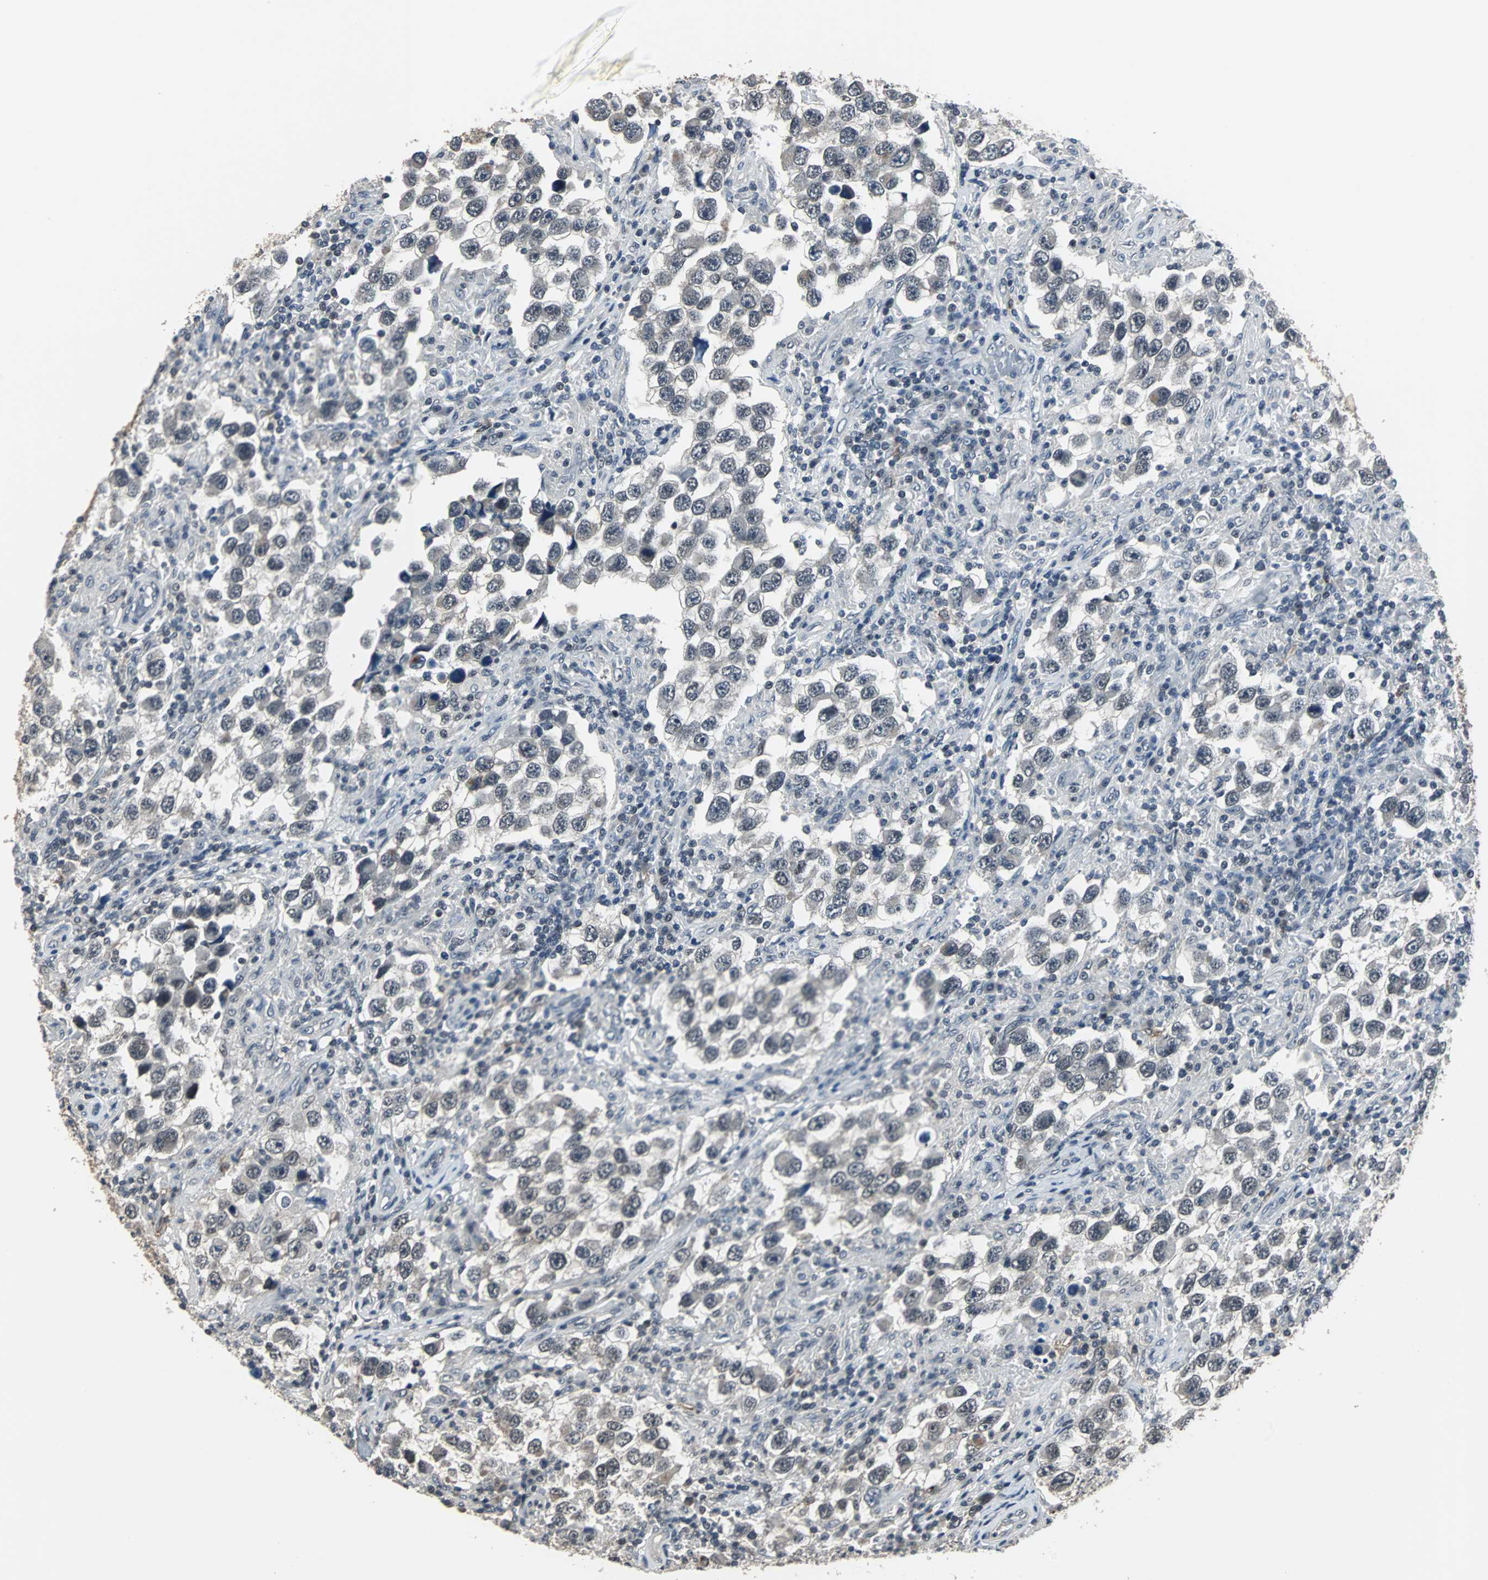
{"staining": {"intensity": "negative", "quantity": "none", "location": "none"}, "tissue": "testis cancer", "cell_type": "Tumor cells", "image_type": "cancer", "snomed": [{"axis": "morphology", "description": "Carcinoma, Embryonal, NOS"}, {"axis": "topography", "description": "Testis"}], "caption": "A high-resolution image shows immunohistochemistry staining of testis cancer, which demonstrates no significant staining in tumor cells.", "gene": "MKX", "patient": {"sex": "male", "age": 21}}